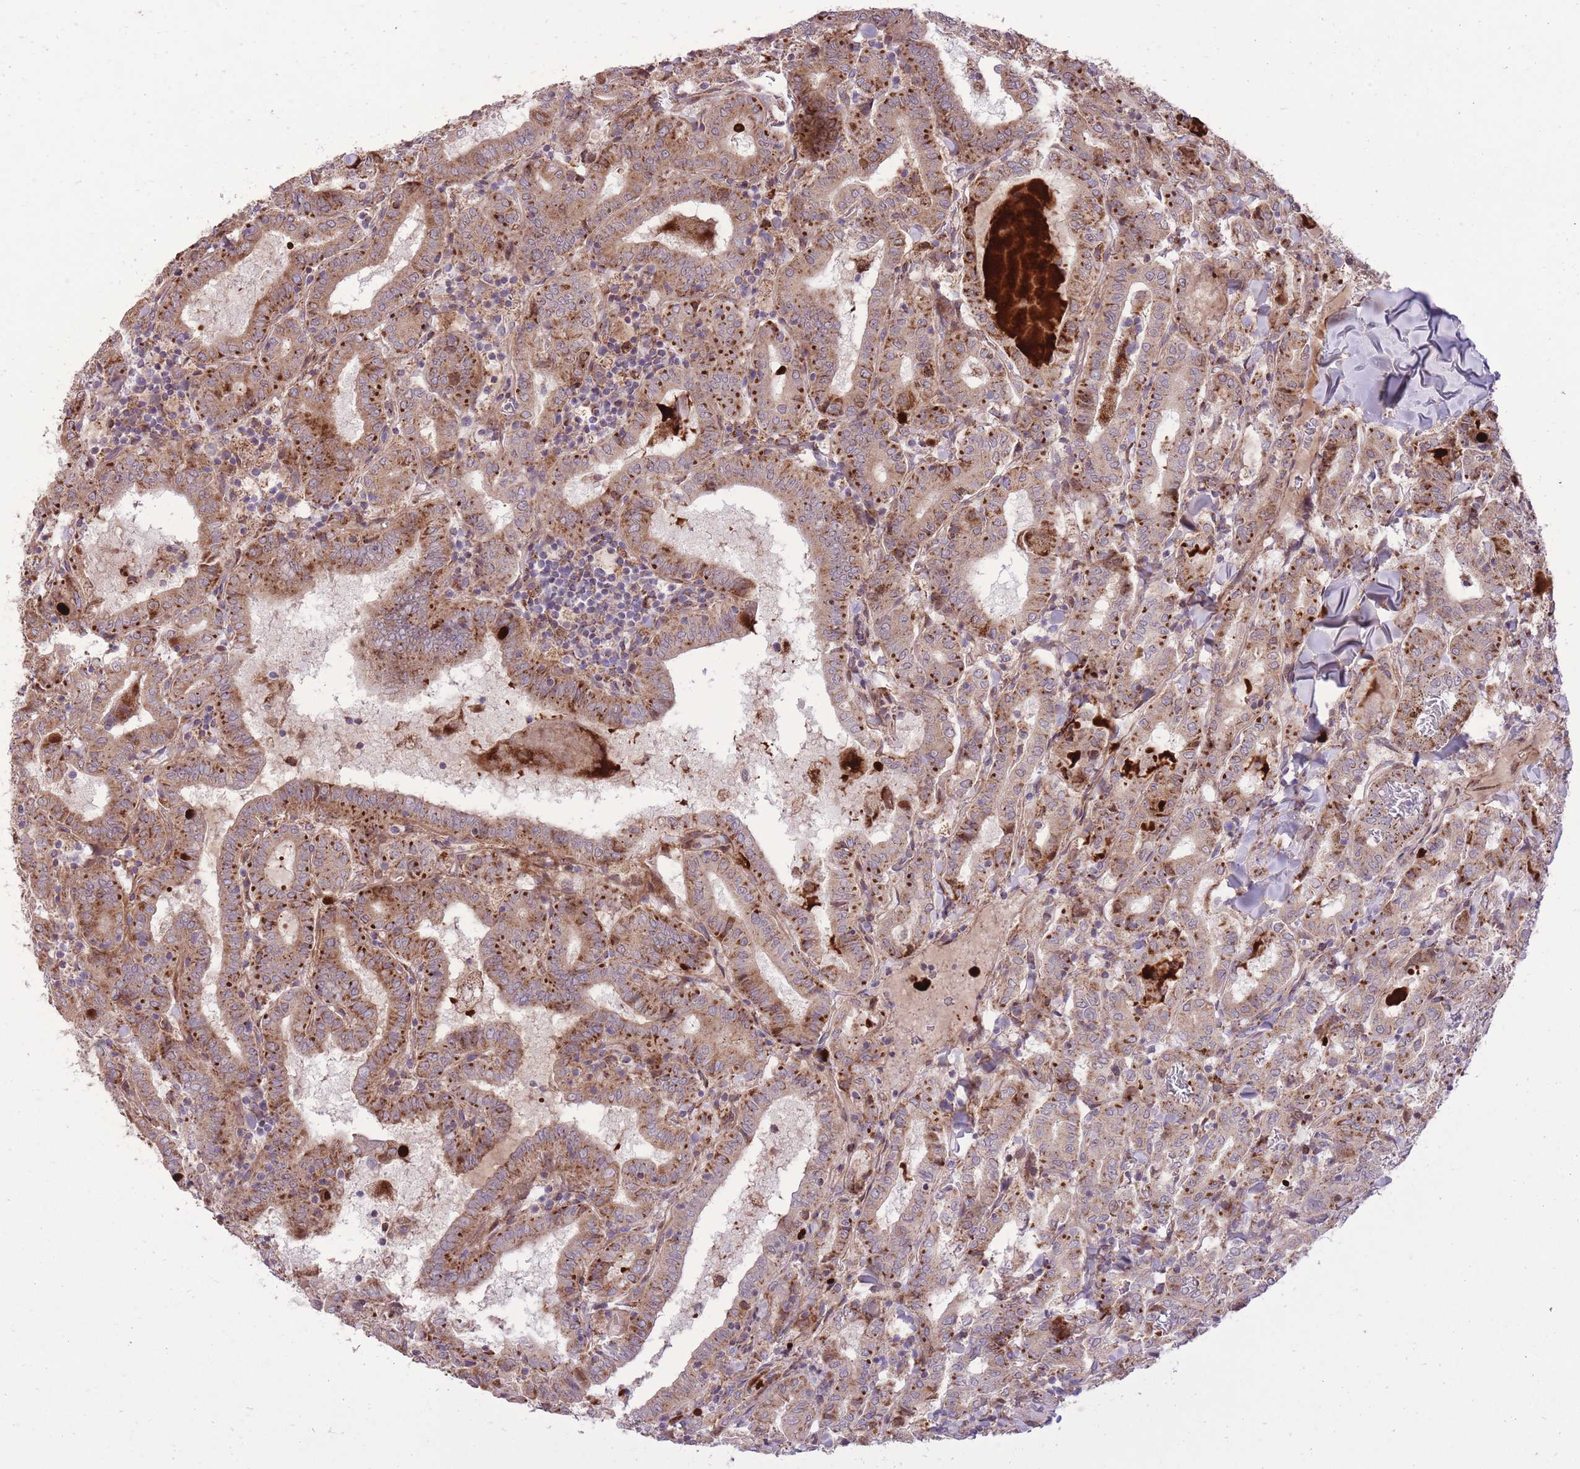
{"staining": {"intensity": "strong", "quantity": "25%-75%", "location": "cytoplasmic/membranous"}, "tissue": "thyroid cancer", "cell_type": "Tumor cells", "image_type": "cancer", "snomed": [{"axis": "morphology", "description": "Papillary adenocarcinoma, NOS"}, {"axis": "topography", "description": "Thyroid gland"}], "caption": "IHC of thyroid cancer (papillary adenocarcinoma) reveals high levels of strong cytoplasmic/membranous staining in approximately 25%-75% of tumor cells. (DAB (3,3'-diaminobenzidine) IHC with brightfield microscopy, high magnification).", "gene": "SLC4A4", "patient": {"sex": "female", "age": 72}}